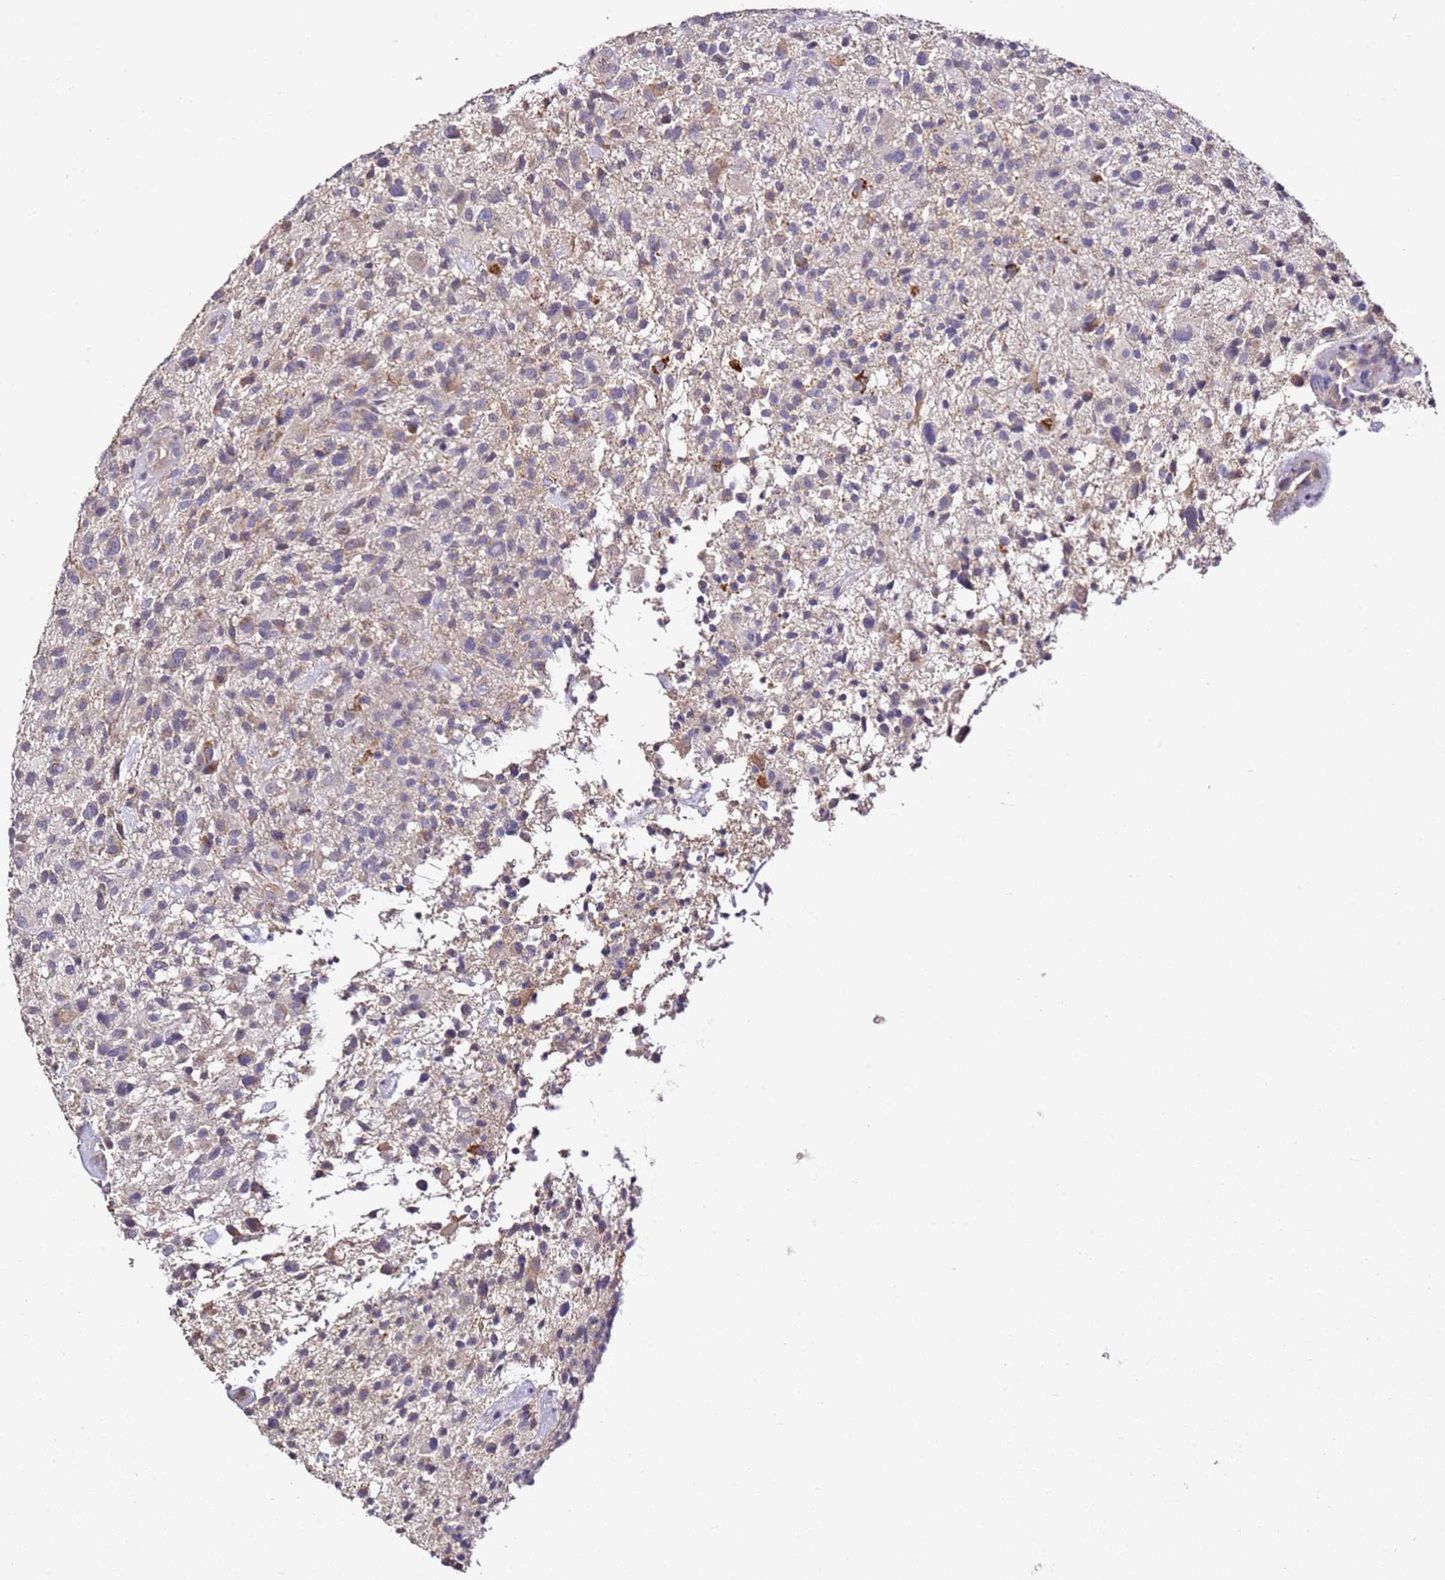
{"staining": {"intensity": "negative", "quantity": "none", "location": "none"}, "tissue": "glioma", "cell_type": "Tumor cells", "image_type": "cancer", "snomed": [{"axis": "morphology", "description": "Glioma, malignant, High grade"}, {"axis": "topography", "description": "Brain"}], "caption": "The photomicrograph demonstrates no staining of tumor cells in malignant glioma (high-grade).", "gene": "OR2B11", "patient": {"sex": "male", "age": 47}}